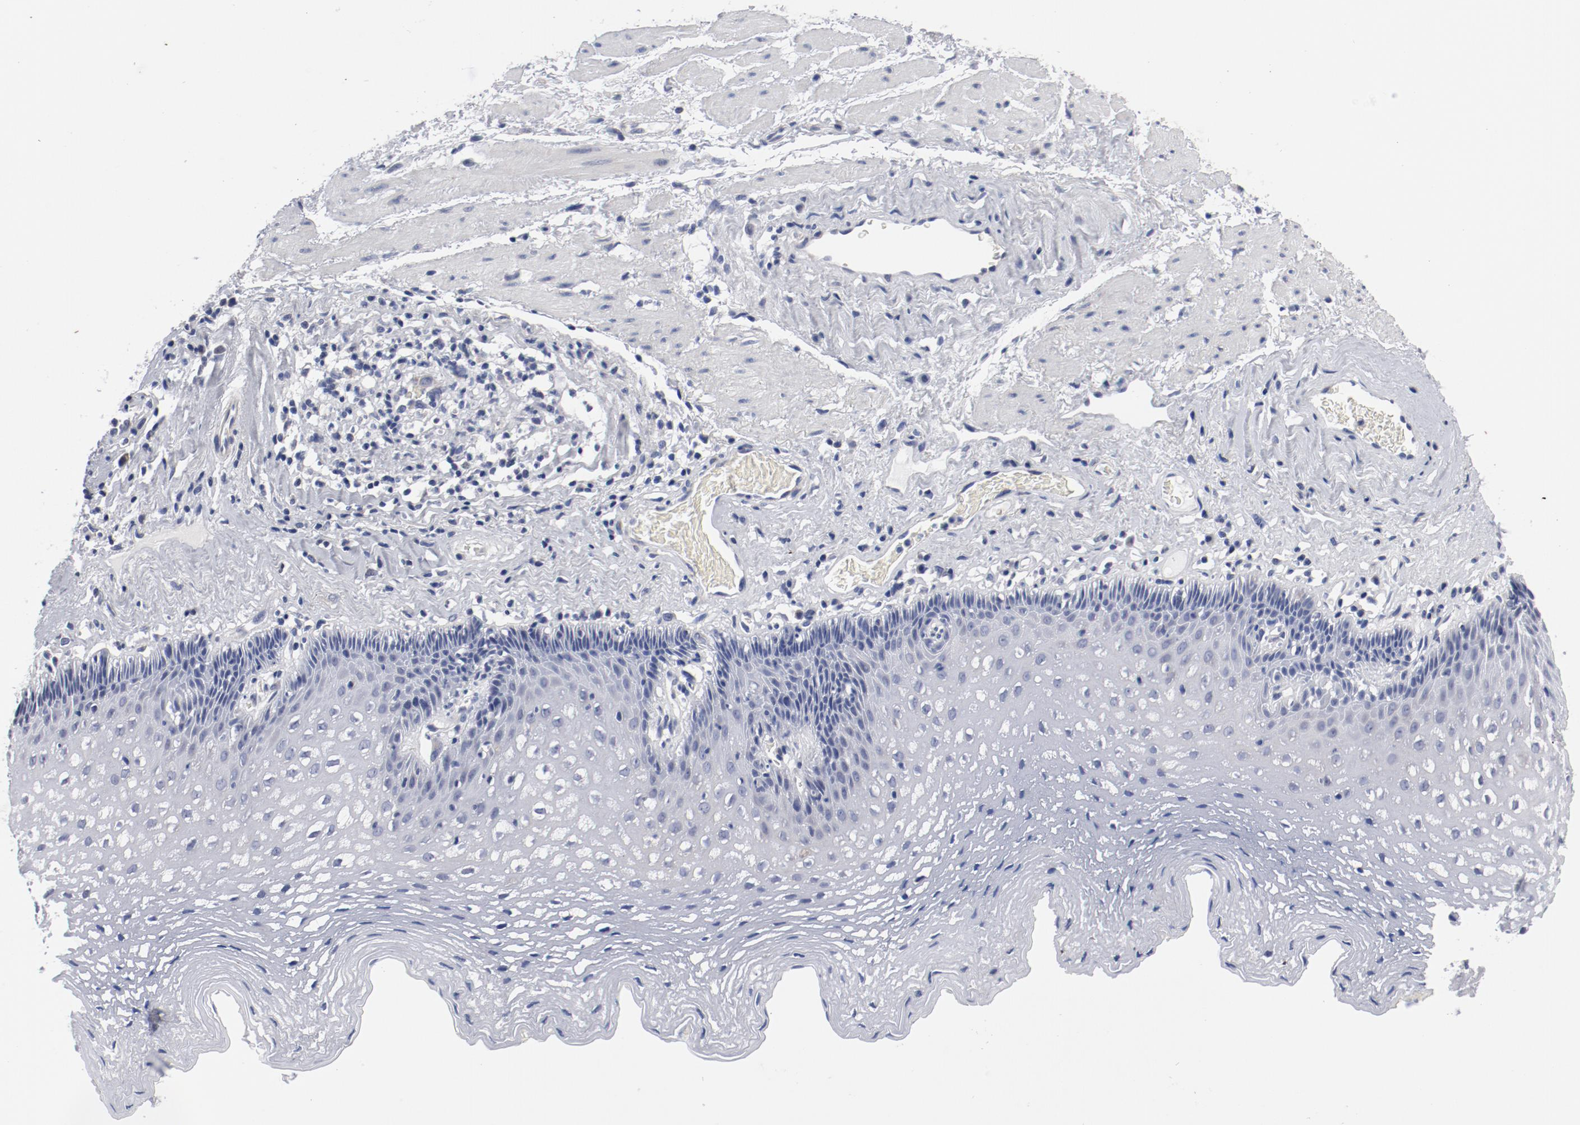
{"staining": {"intensity": "negative", "quantity": "none", "location": "none"}, "tissue": "esophagus", "cell_type": "Squamous epithelial cells", "image_type": "normal", "snomed": [{"axis": "morphology", "description": "Normal tissue, NOS"}, {"axis": "topography", "description": "Esophagus"}], "caption": "An image of esophagus stained for a protein displays no brown staining in squamous epithelial cells. (DAB immunohistochemistry visualized using brightfield microscopy, high magnification).", "gene": "GPR143", "patient": {"sex": "female", "age": 70}}